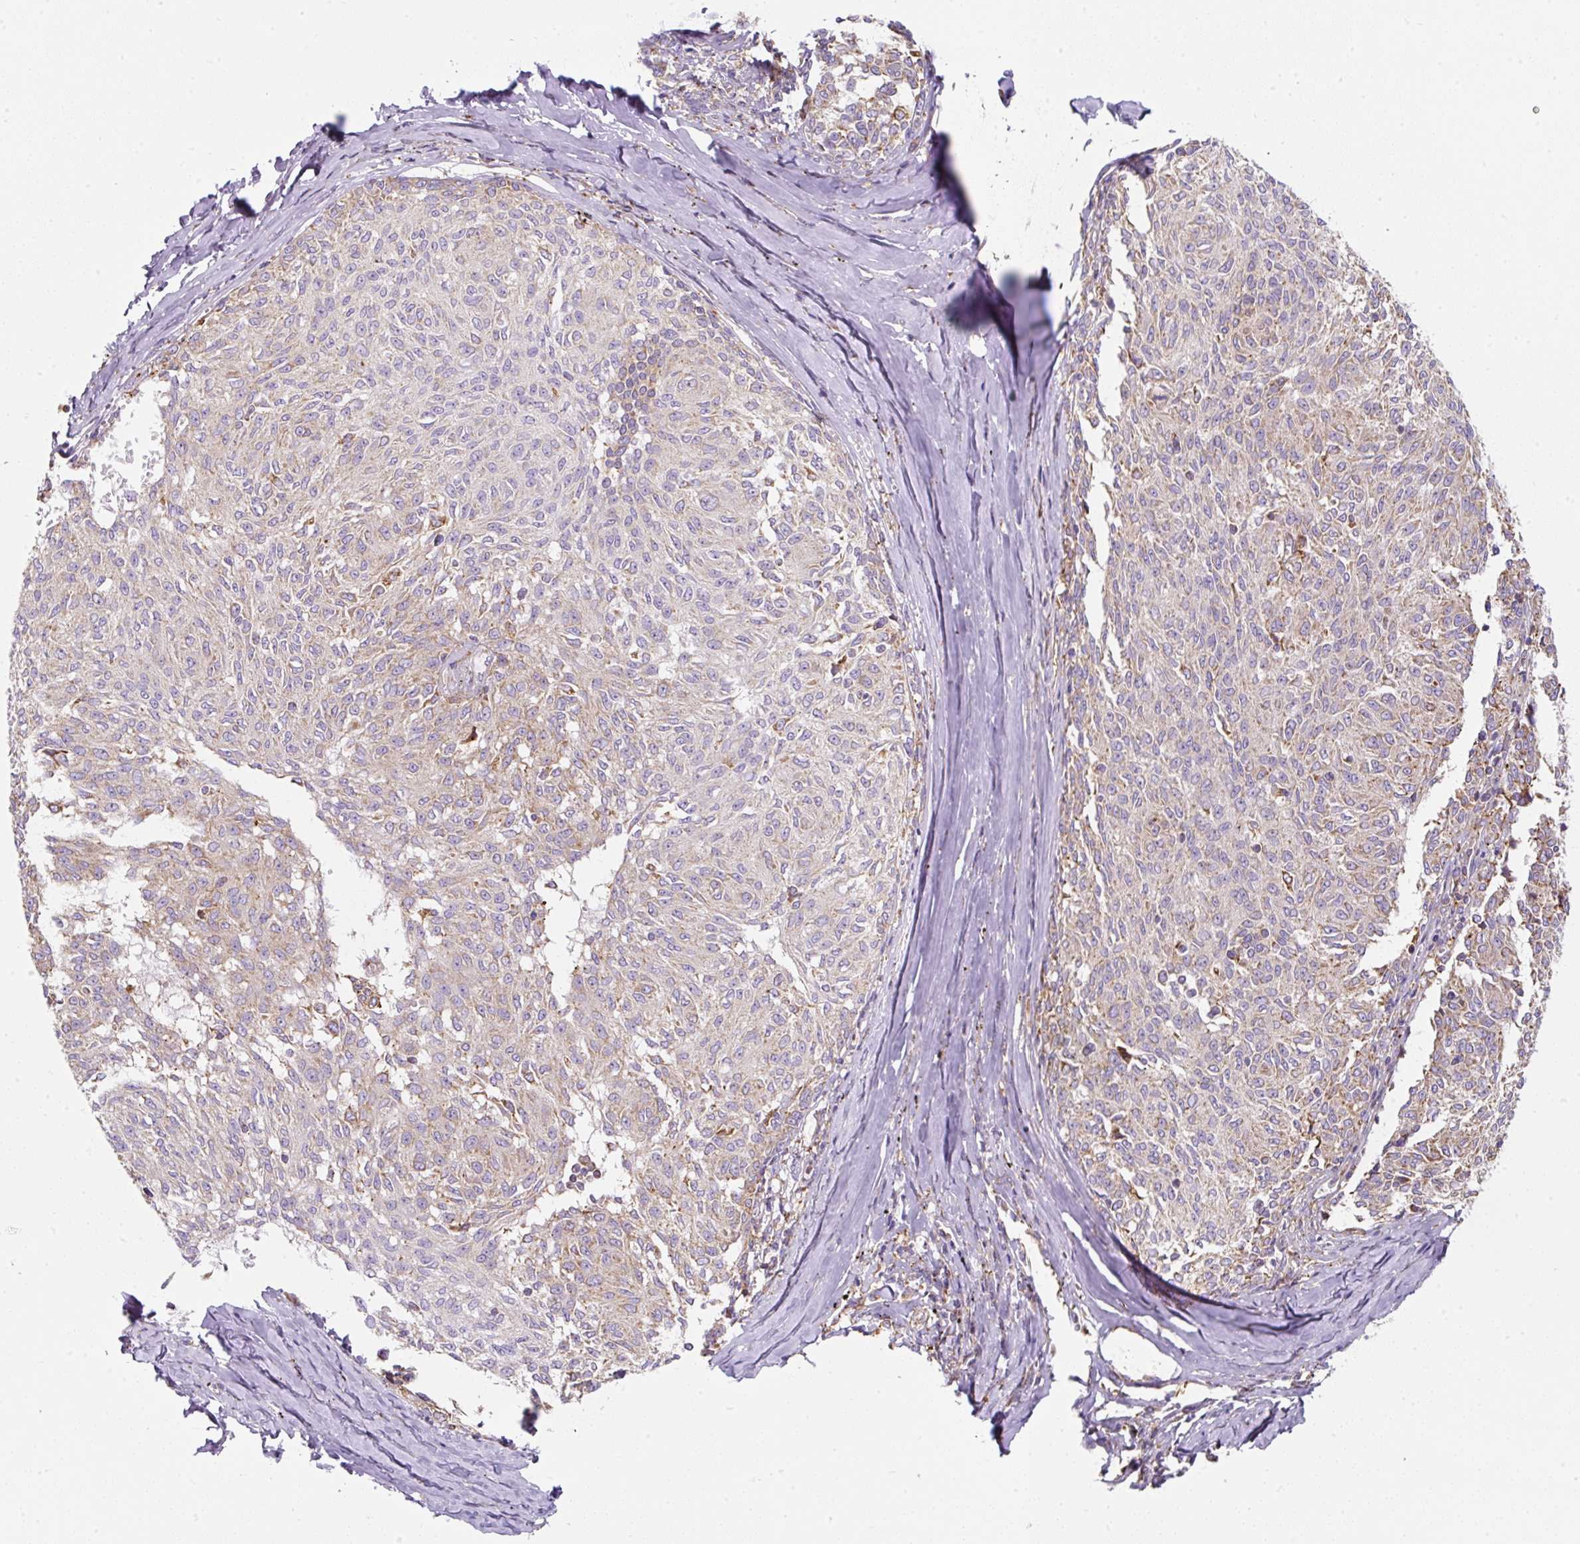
{"staining": {"intensity": "moderate", "quantity": "25%-75%", "location": "cytoplasmic/membranous"}, "tissue": "melanoma", "cell_type": "Tumor cells", "image_type": "cancer", "snomed": [{"axis": "morphology", "description": "Malignant melanoma, NOS"}, {"axis": "topography", "description": "Skin"}], "caption": "Human malignant melanoma stained for a protein (brown) demonstrates moderate cytoplasmic/membranous positive staining in approximately 25%-75% of tumor cells.", "gene": "ERAP2", "patient": {"sex": "female", "age": 72}}